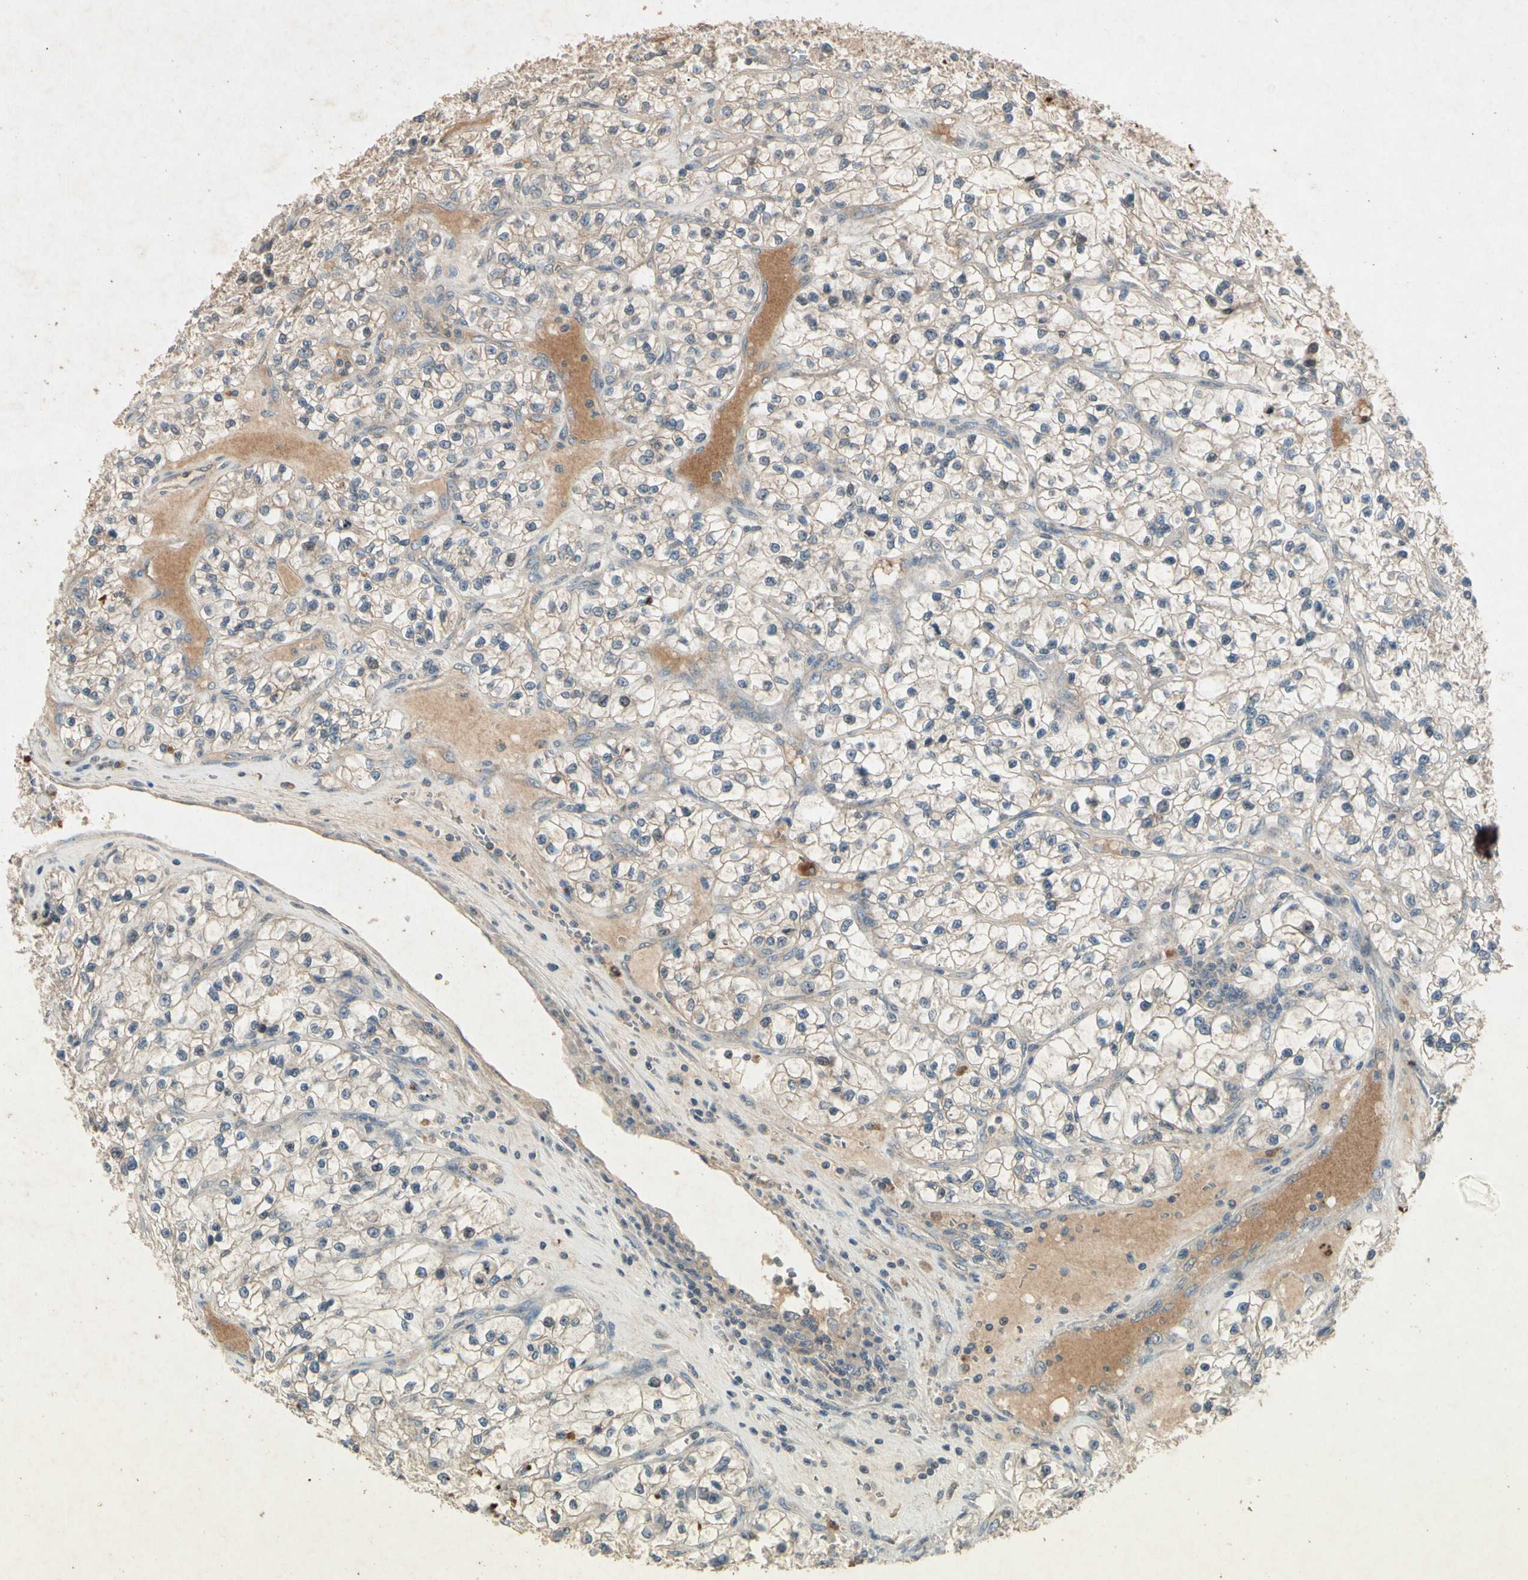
{"staining": {"intensity": "weak", "quantity": "<25%", "location": "cytoplasmic/membranous"}, "tissue": "renal cancer", "cell_type": "Tumor cells", "image_type": "cancer", "snomed": [{"axis": "morphology", "description": "Adenocarcinoma, NOS"}, {"axis": "topography", "description": "Kidney"}], "caption": "This micrograph is of renal adenocarcinoma stained with immunohistochemistry to label a protein in brown with the nuclei are counter-stained blue. There is no positivity in tumor cells. (DAB (3,3'-diaminobenzidine) immunohistochemistry (IHC) with hematoxylin counter stain).", "gene": "GPLD1", "patient": {"sex": "female", "age": 57}}